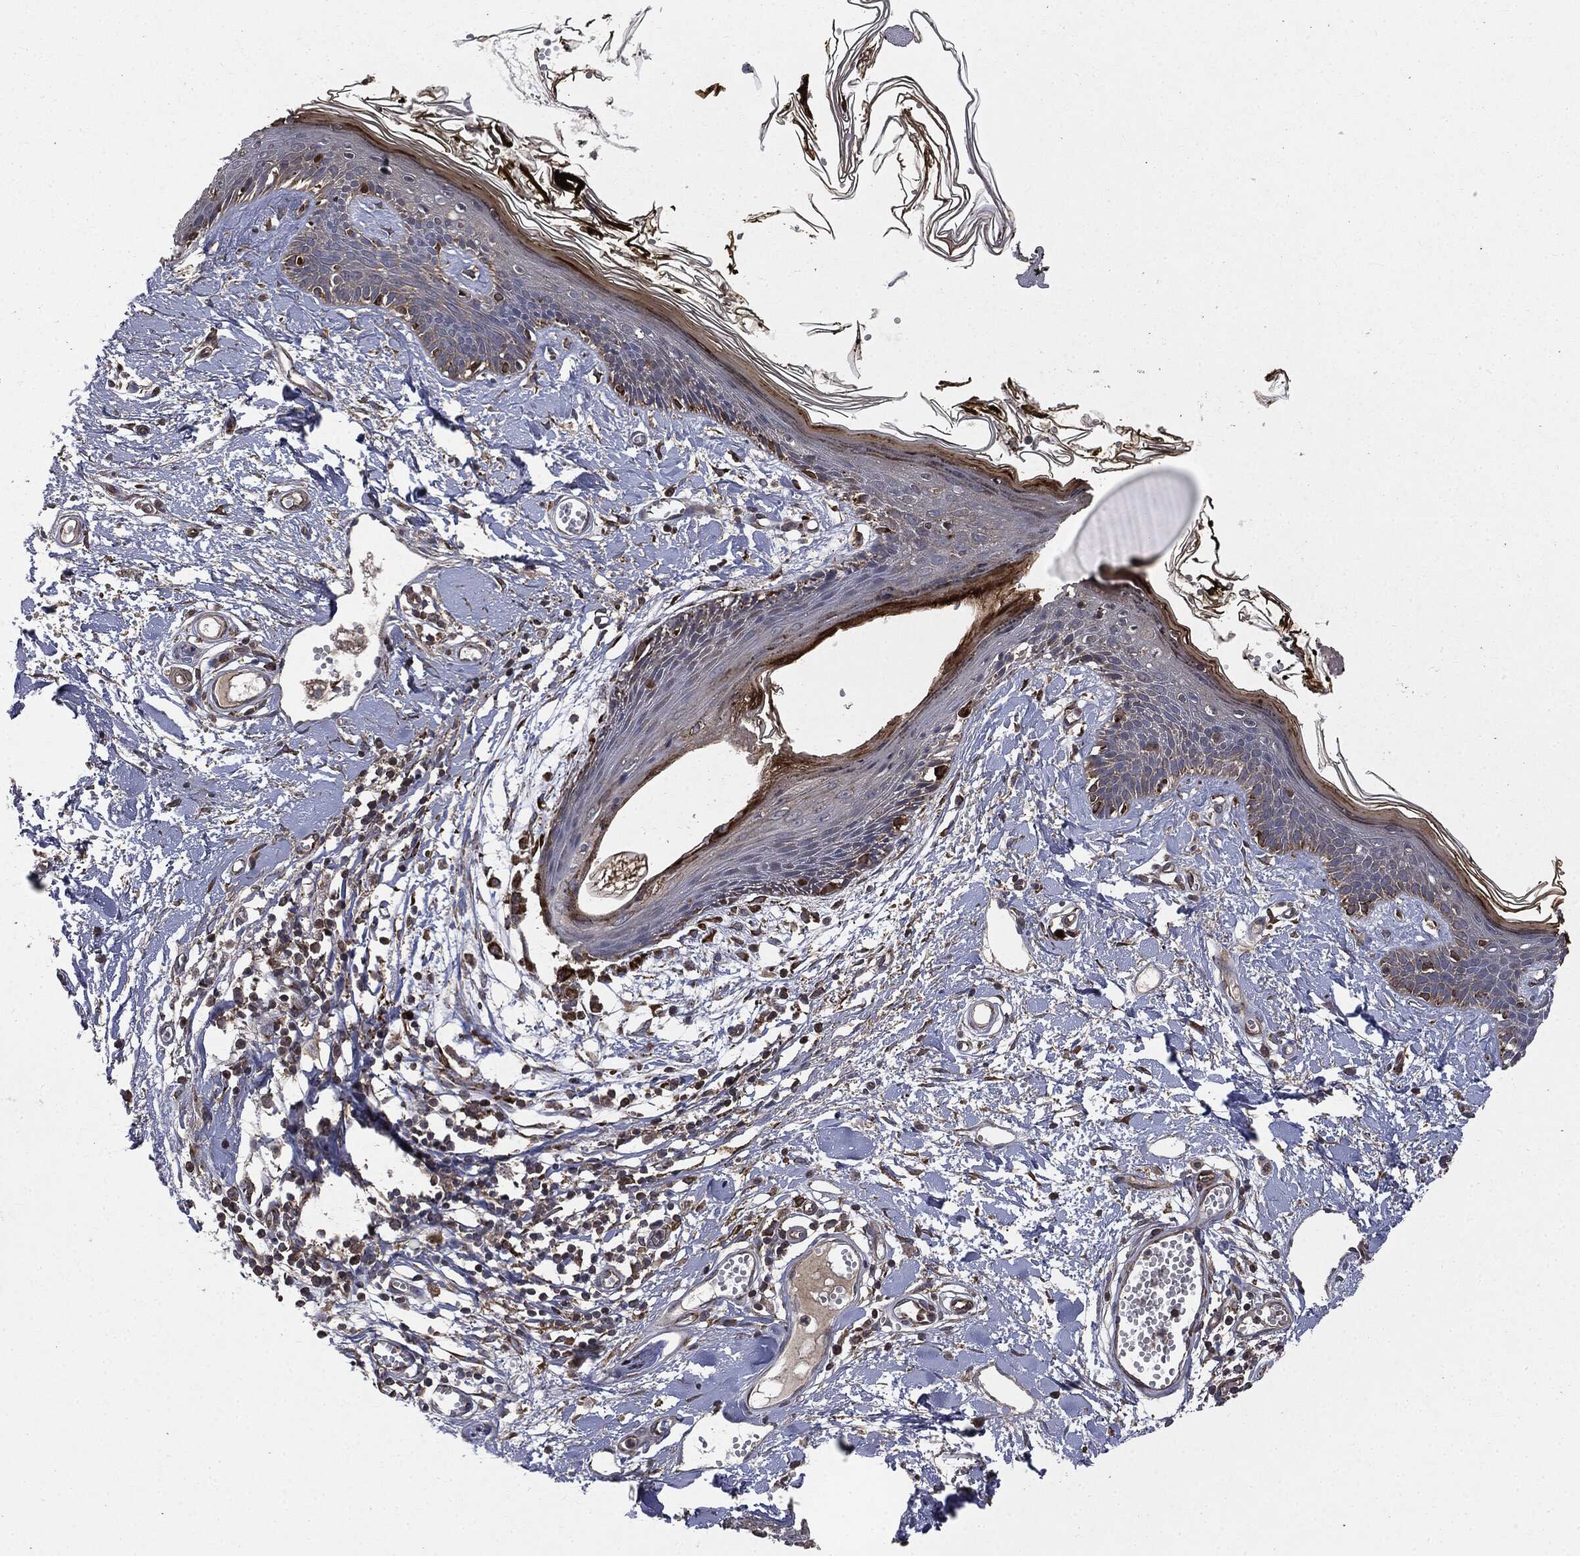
{"staining": {"intensity": "weak", "quantity": ">75%", "location": "cytoplasmic/membranous"}, "tissue": "skin", "cell_type": "Fibroblasts", "image_type": "normal", "snomed": [{"axis": "morphology", "description": "Normal tissue, NOS"}, {"axis": "topography", "description": "Skin"}], "caption": "Protein staining demonstrates weak cytoplasmic/membranous staining in about >75% of fibroblasts in unremarkable skin.", "gene": "PLOD3", "patient": {"sex": "male", "age": 76}}